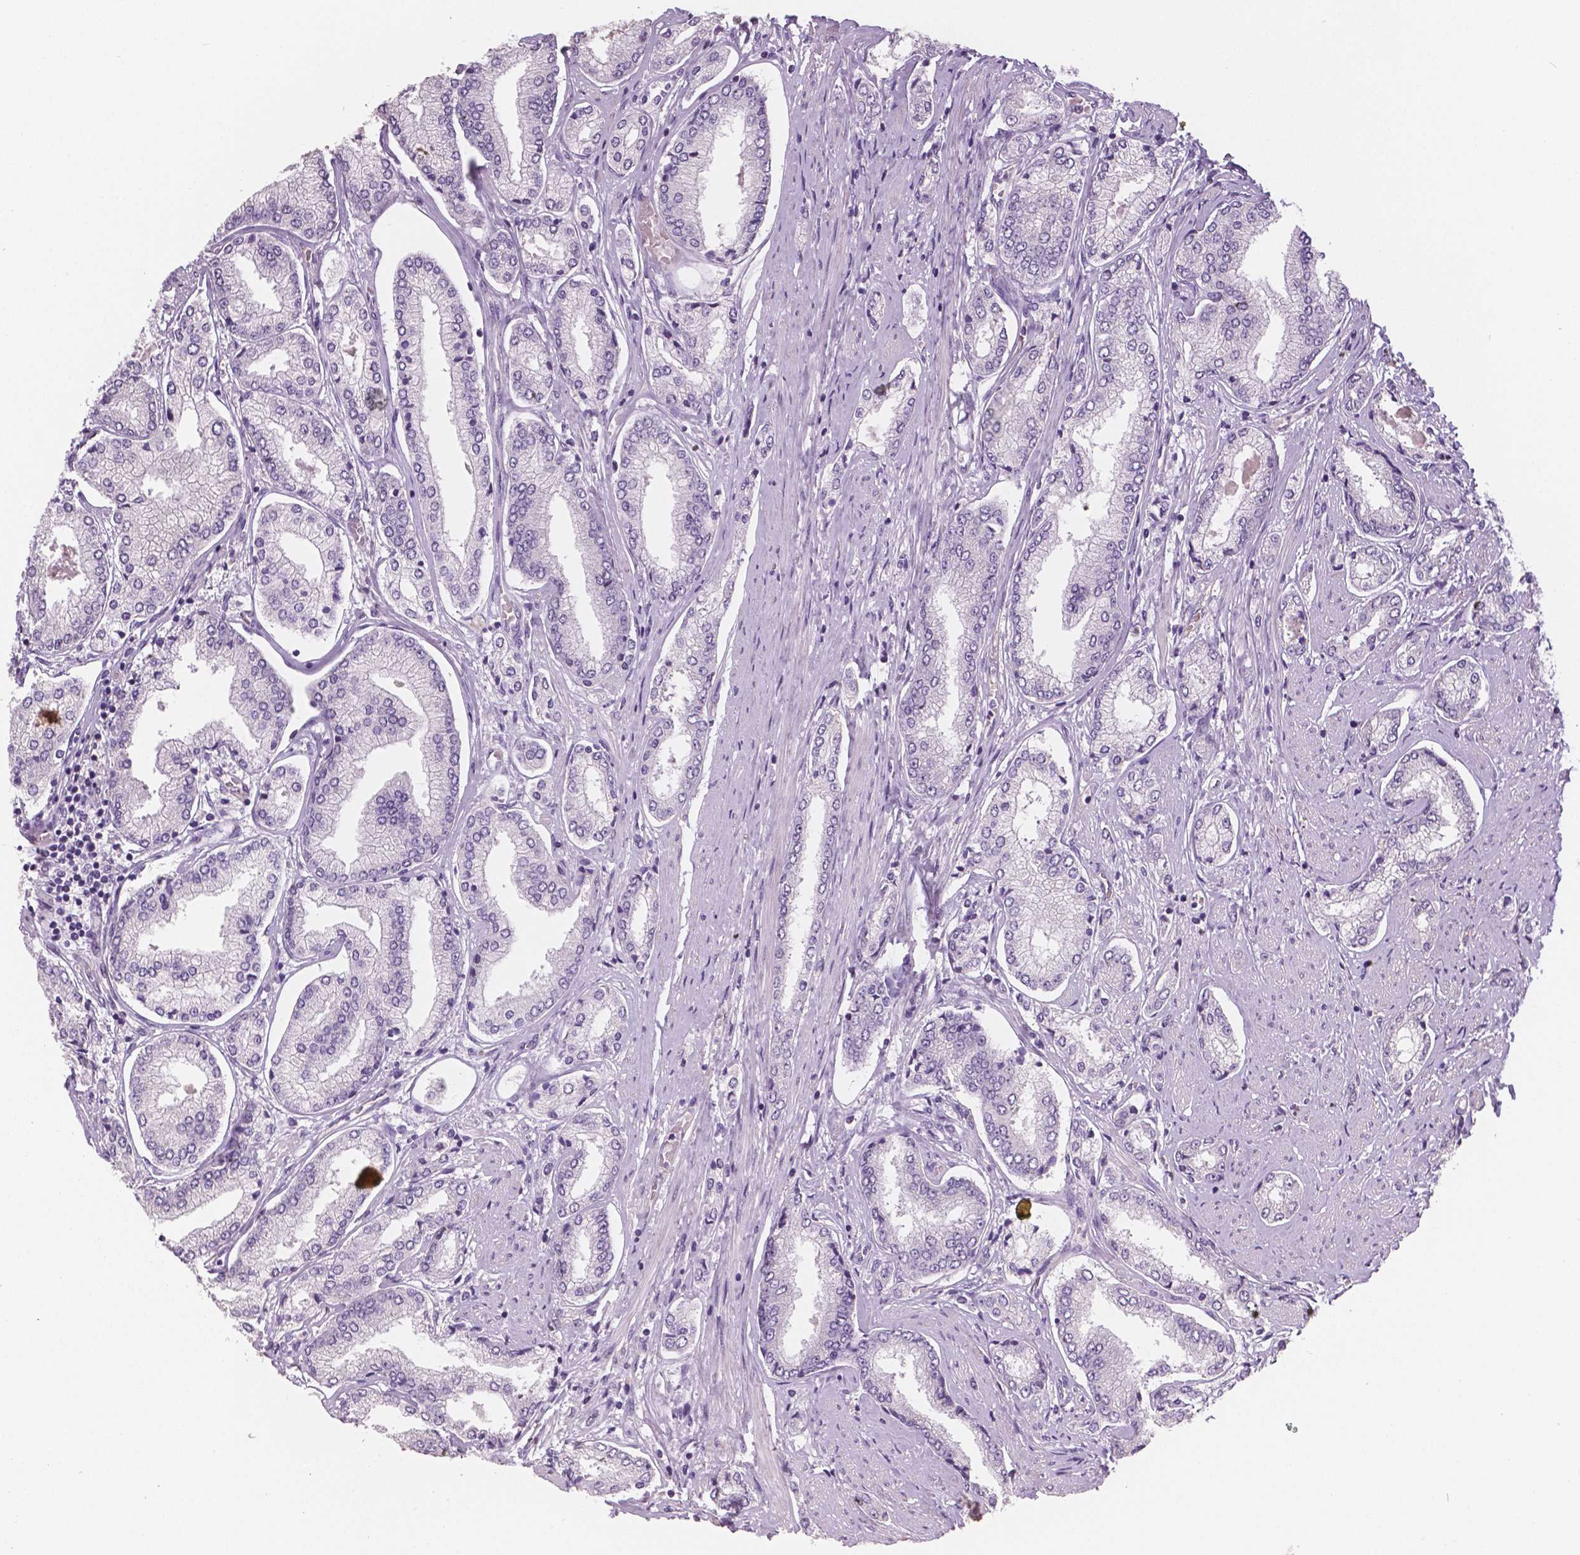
{"staining": {"intensity": "negative", "quantity": "none", "location": "none"}, "tissue": "prostate cancer", "cell_type": "Tumor cells", "image_type": "cancer", "snomed": [{"axis": "morphology", "description": "Adenocarcinoma, NOS"}, {"axis": "topography", "description": "Prostate"}], "caption": "Photomicrograph shows no significant protein positivity in tumor cells of adenocarcinoma (prostate). (Stains: DAB (3,3'-diaminobenzidine) IHC with hematoxylin counter stain, Microscopy: brightfield microscopy at high magnification).", "gene": "TSPAN7", "patient": {"sex": "male", "age": 63}}